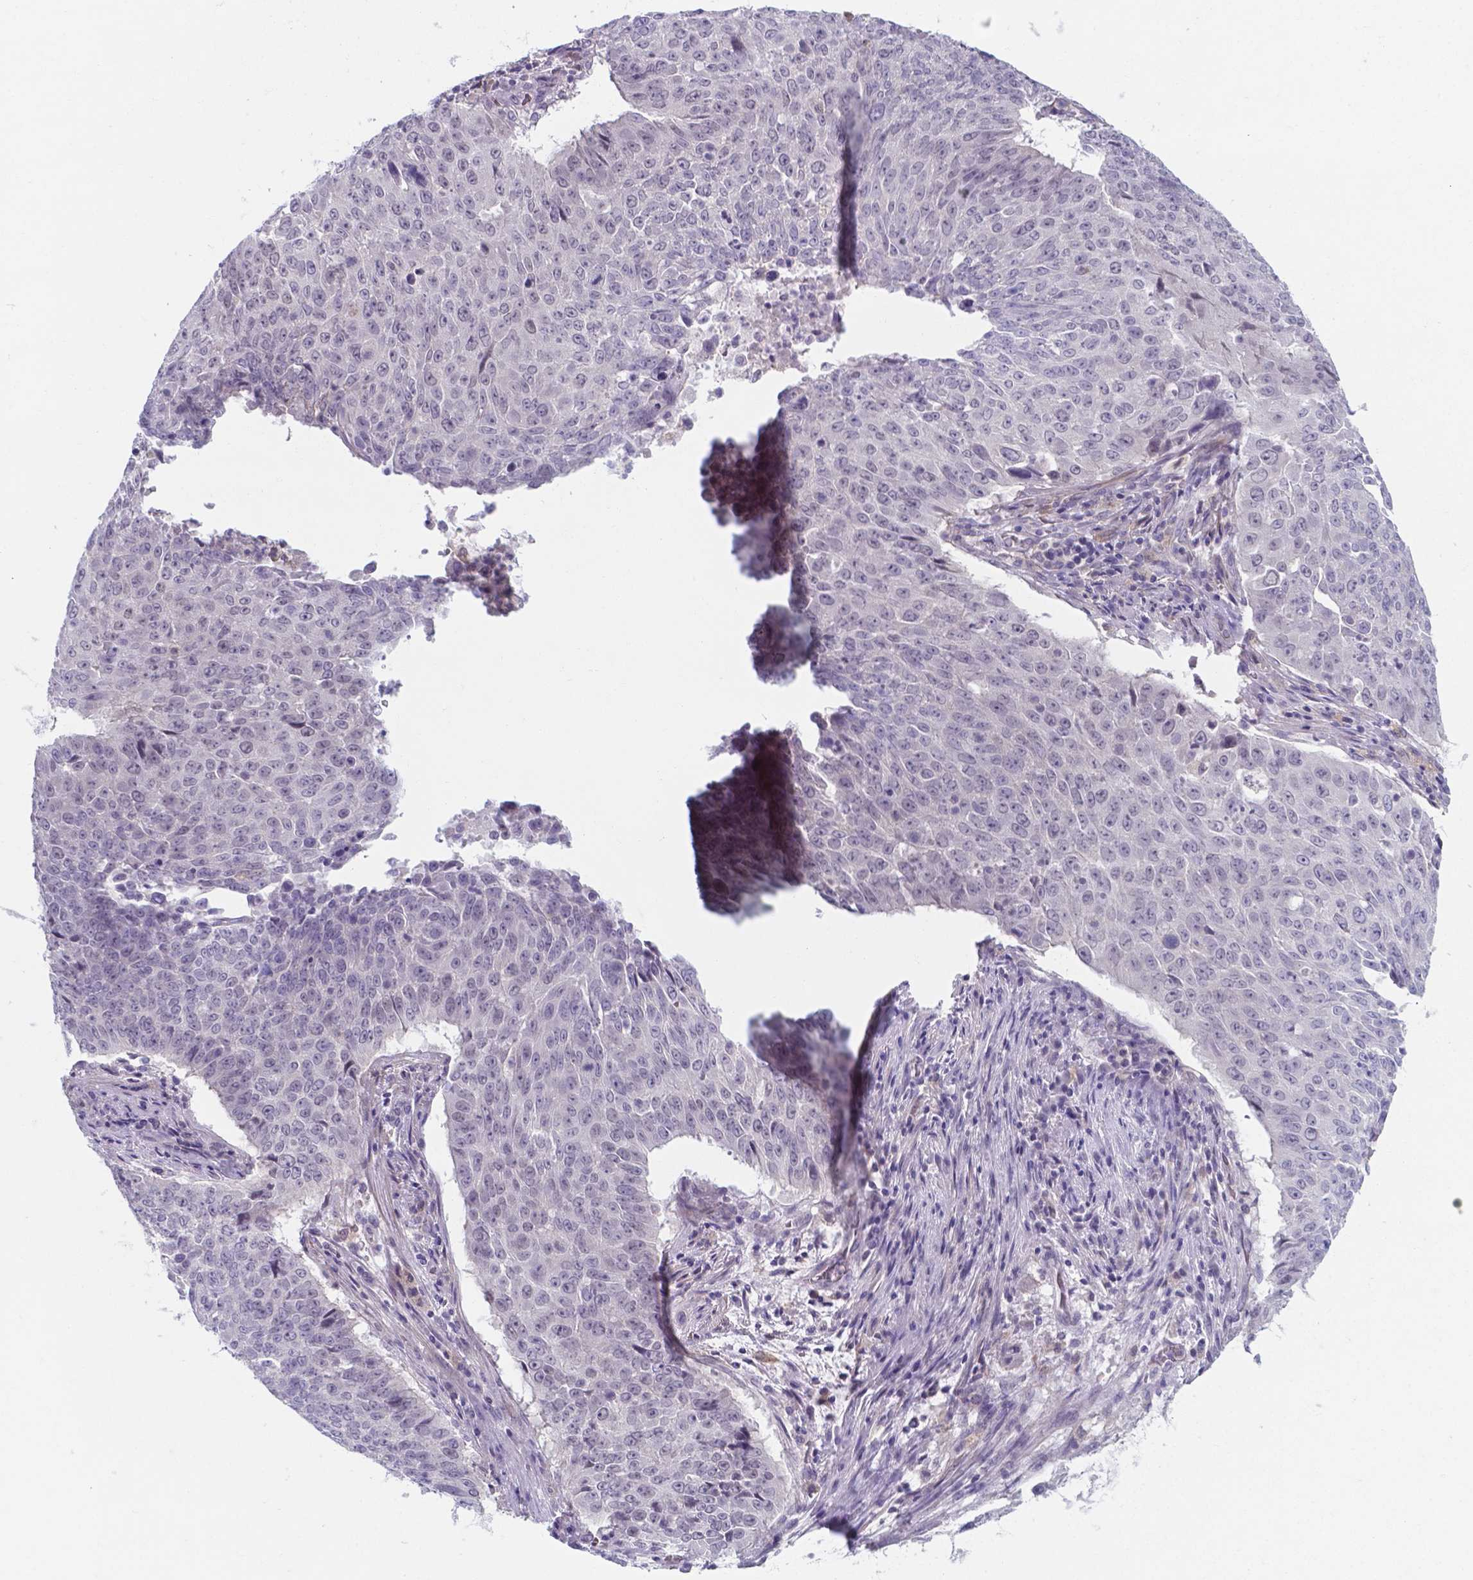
{"staining": {"intensity": "negative", "quantity": "none", "location": "none"}, "tissue": "lung cancer", "cell_type": "Tumor cells", "image_type": "cancer", "snomed": [{"axis": "morphology", "description": "Normal tissue, NOS"}, {"axis": "morphology", "description": "Squamous cell carcinoma, NOS"}, {"axis": "topography", "description": "Bronchus"}, {"axis": "topography", "description": "Lung"}], "caption": "Immunohistochemical staining of human lung squamous cell carcinoma shows no significant expression in tumor cells. (DAB (3,3'-diaminobenzidine) immunohistochemistry (IHC) visualized using brightfield microscopy, high magnification).", "gene": "AP5B1", "patient": {"sex": "male", "age": 64}}